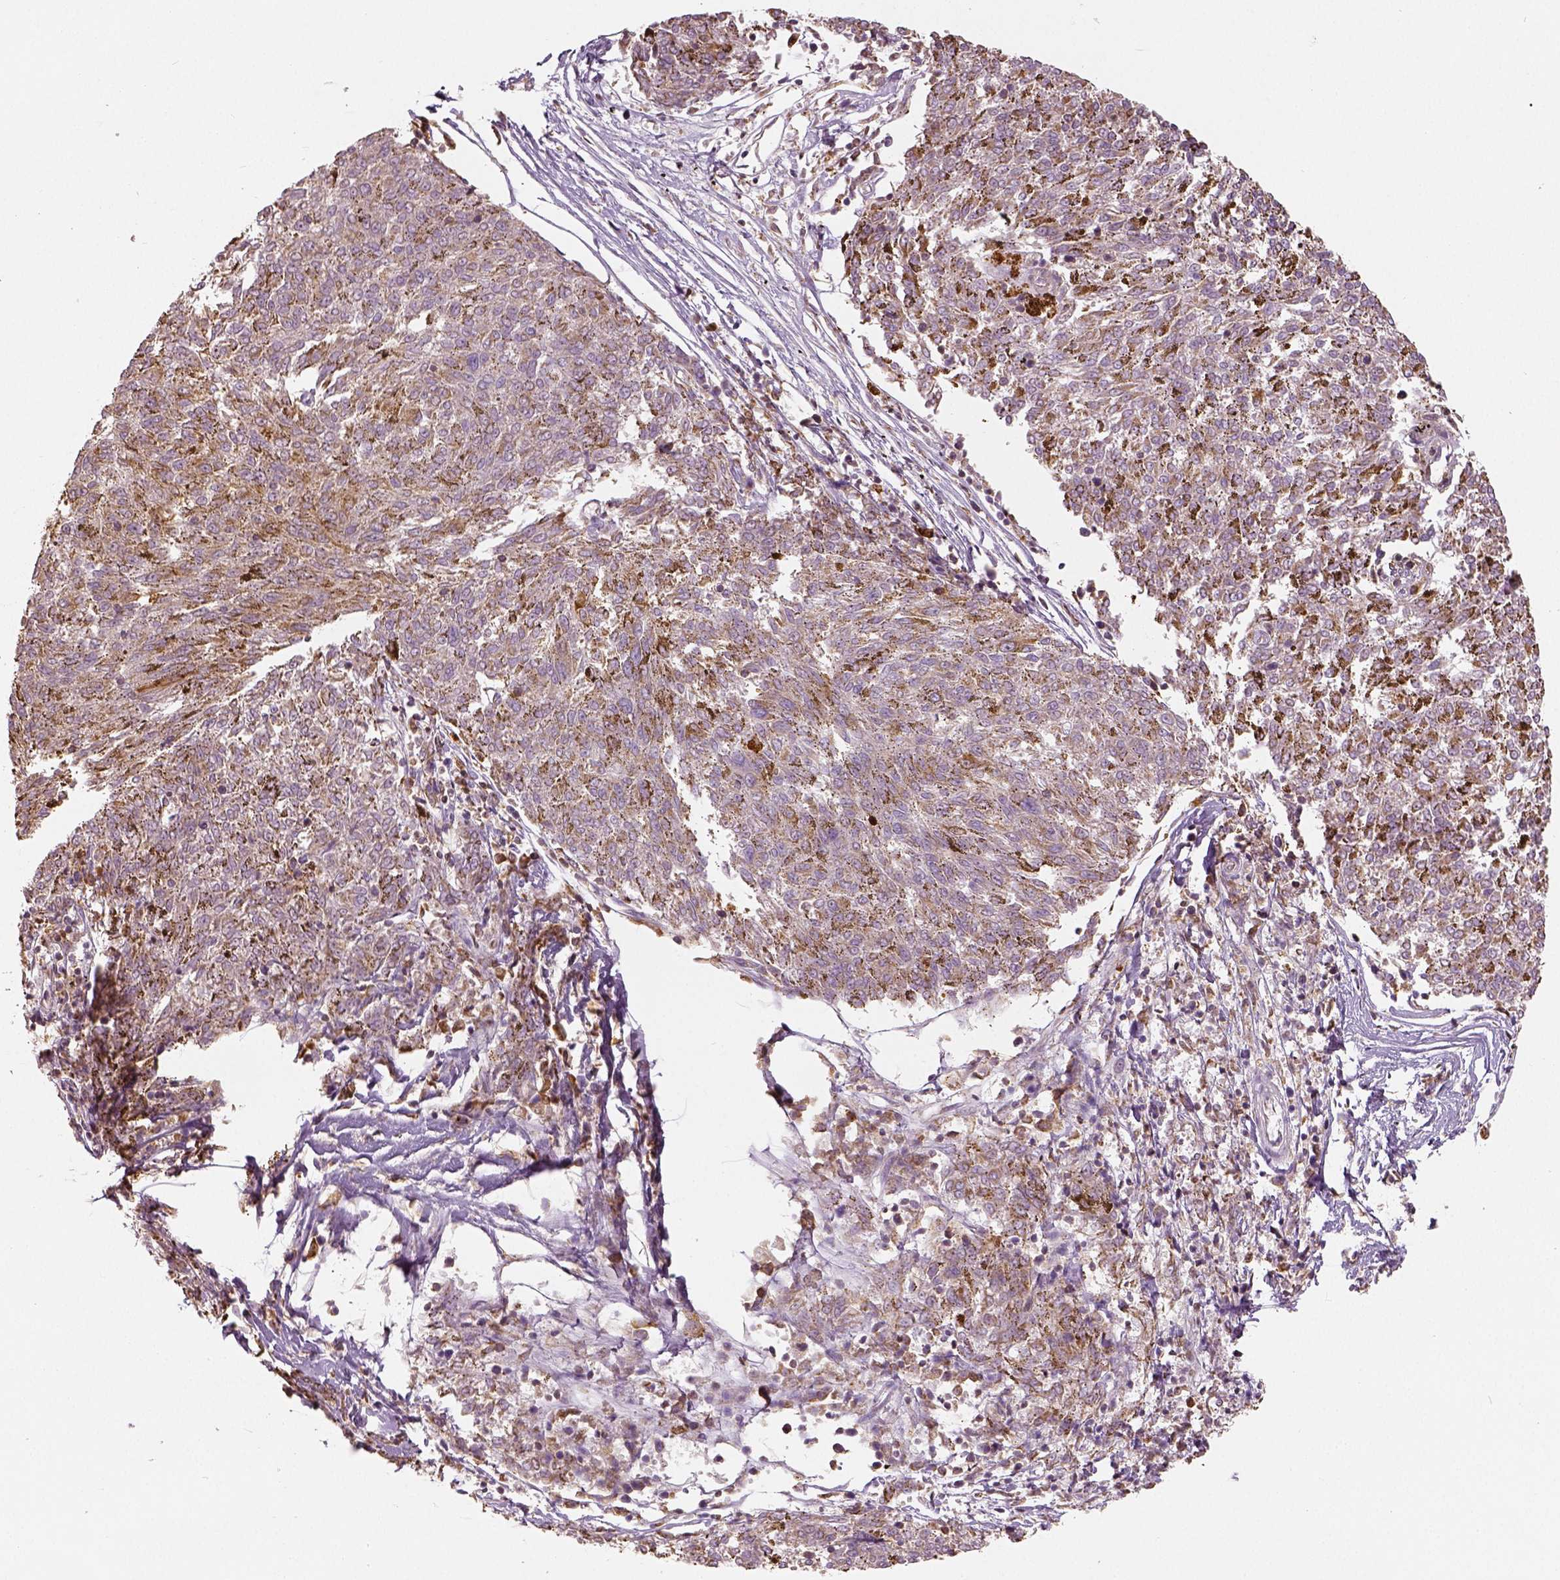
{"staining": {"intensity": "moderate", "quantity": ">75%", "location": "cytoplasmic/membranous"}, "tissue": "melanoma", "cell_type": "Tumor cells", "image_type": "cancer", "snomed": [{"axis": "morphology", "description": "Malignant melanoma, NOS"}, {"axis": "topography", "description": "Skin"}], "caption": "Moderate cytoplasmic/membranous expression for a protein is seen in about >75% of tumor cells of melanoma using immunohistochemistry (IHC).", "gene": "PGAM5", "patient": {"sex": "female", "age": 72}}